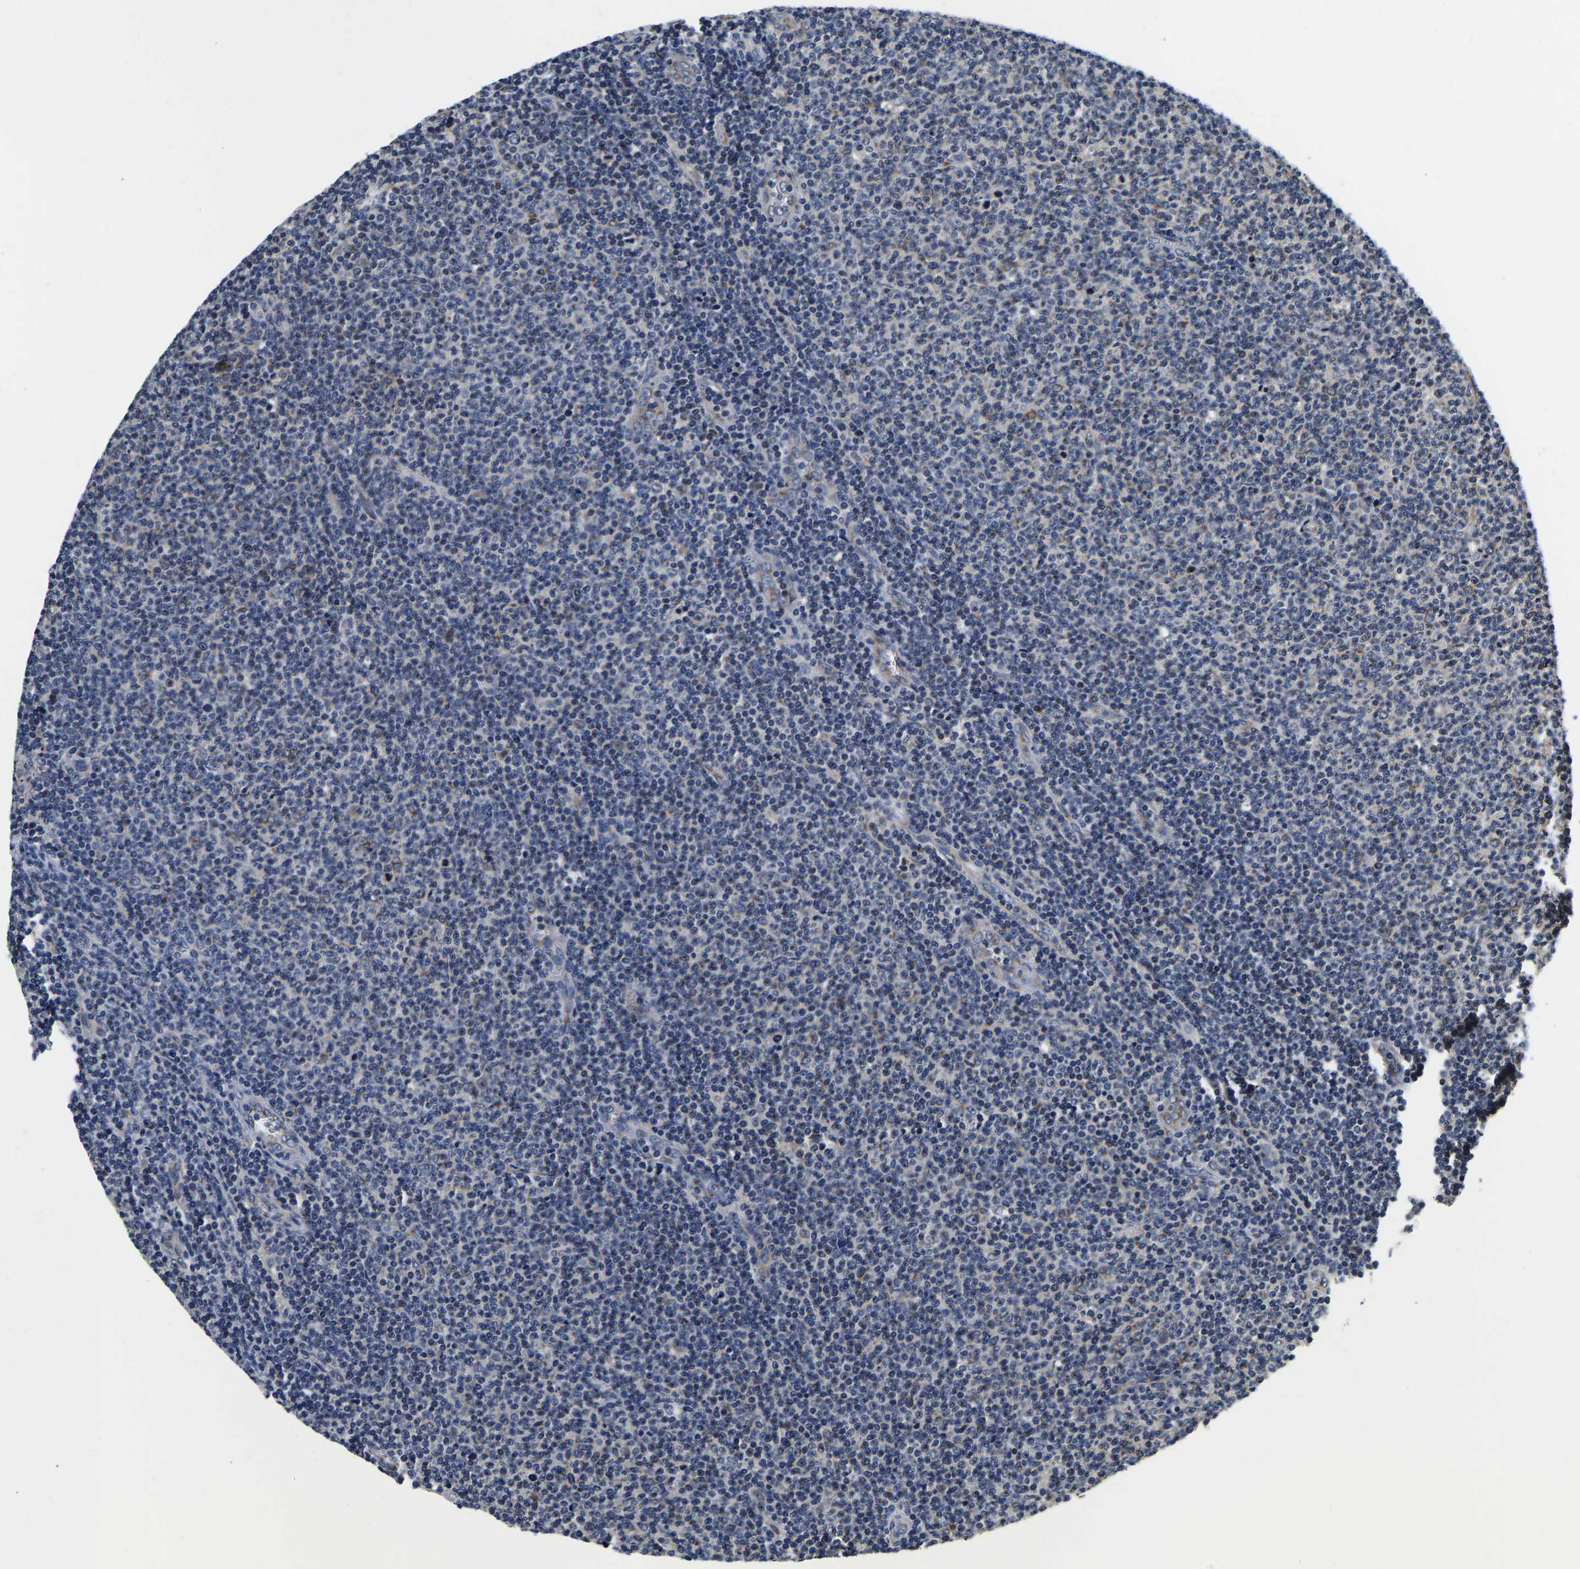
{"staining": {"intensity": "negative", "quantity": "none", "location": "none"}, "tissue": "lymphoma", "cell_type": "Tumor cells", "image_type": "cancer", "snomed": [{"axis": "morphology", "description": "Malignant lymphoma, non-Hodgkin's type, Low grade"}, {"axis": "topography", "description": "Lymph node"}], "caption": "Protein analysis of malignant lymphoma, non-Hodgkin's type (low-grade) displays no significant staining in tumor cells.", "gene": "RABAC1", "patient": {"sex": "male", "age": 66}}